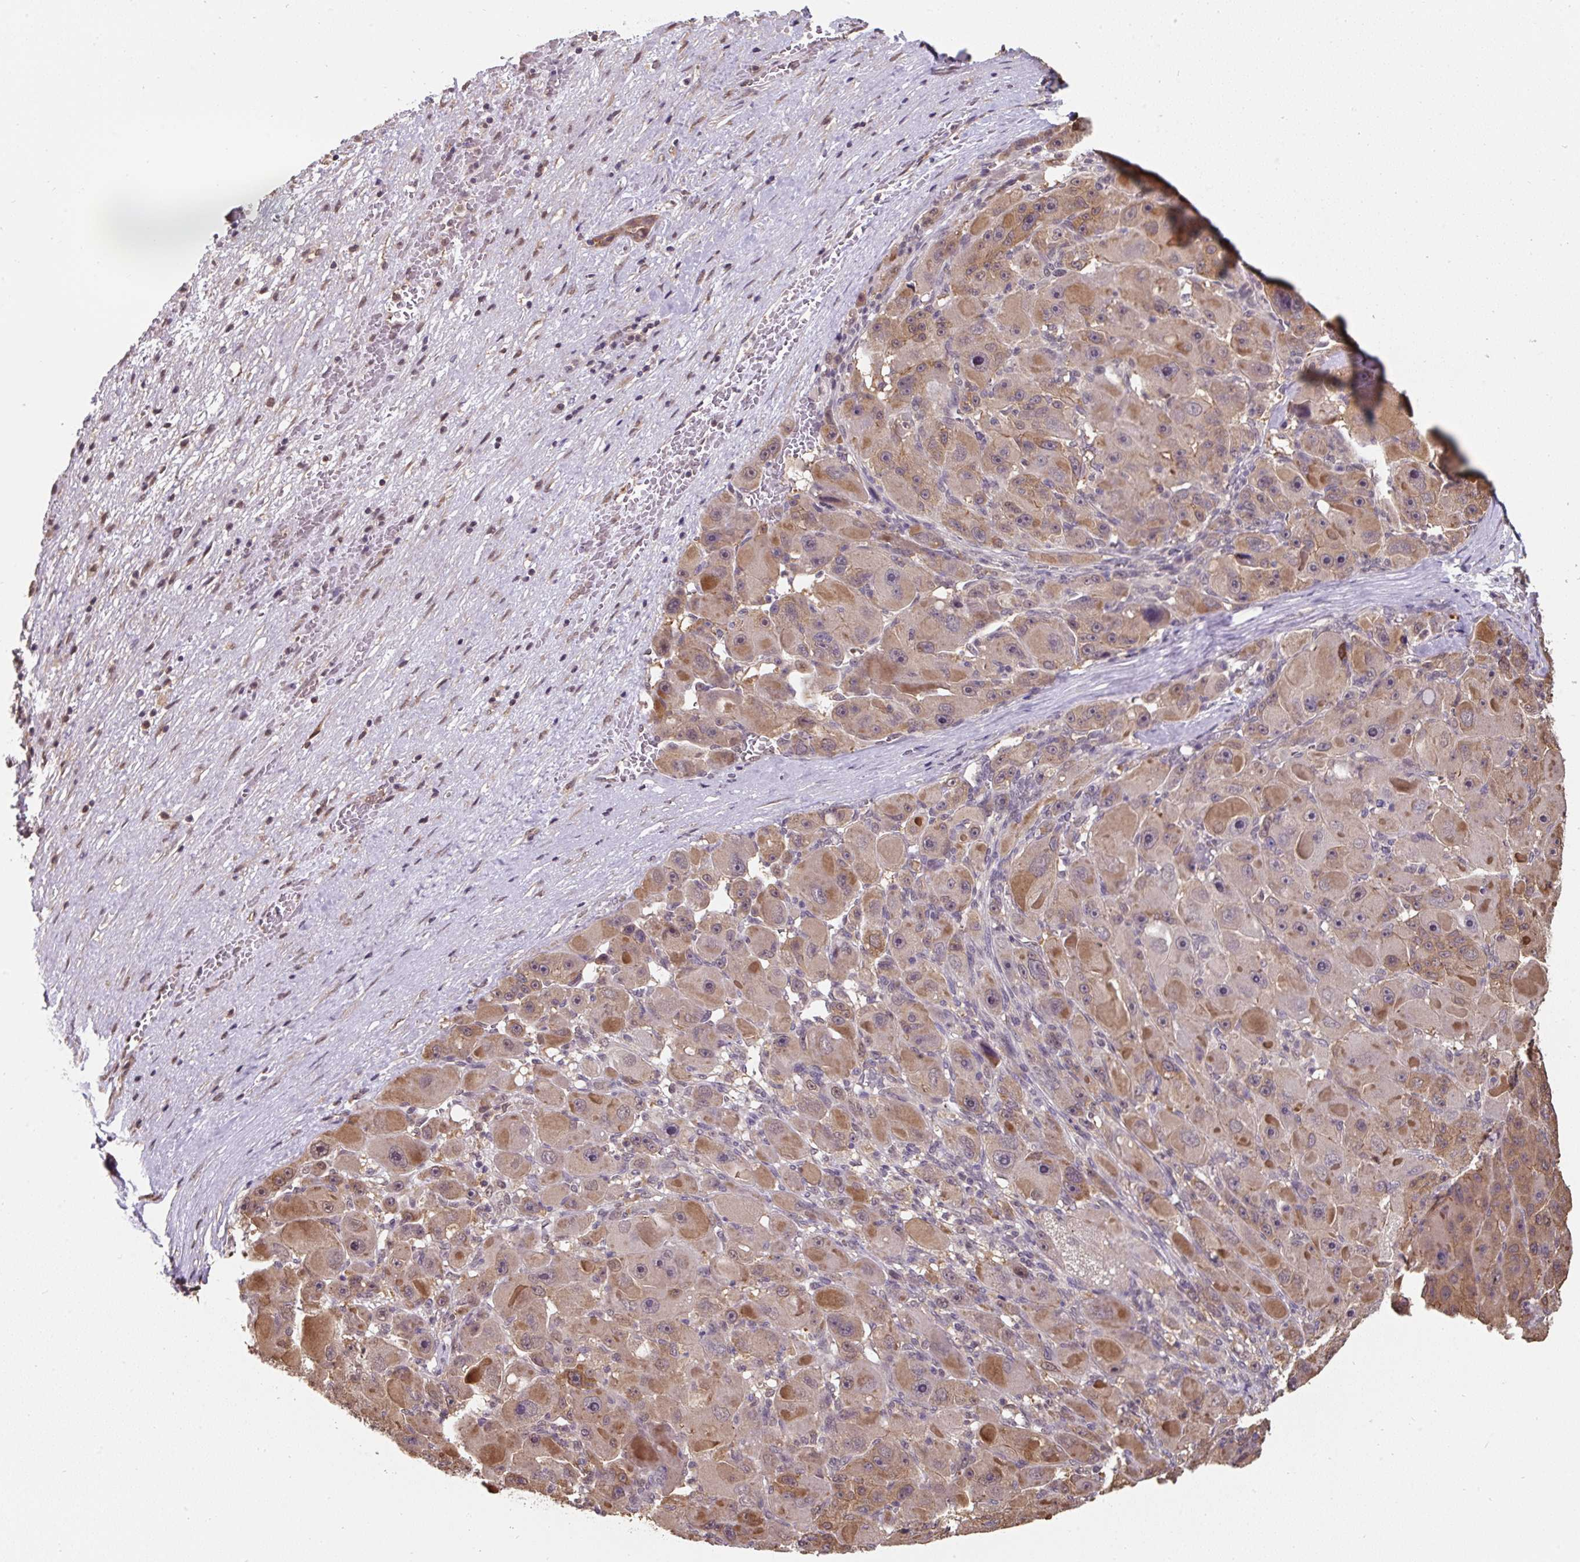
{"staining": {"intensity": "weak", "quantity": ">75%", "location": "cytoplasmic/membranous"}, "tissue": "liver cancer", "cell_type": "Tumor cells", "image_type": "cancer", "snomed": [{"axis": "morphology", "description": "Carcinoma, Hepatocellular, NOS"}, {"axis": "topography", "description": "Liver"}], "caption": "Tumor cells display low levels of weak cytoplasmic/membranous positivity in about >75% of cells in human hepatocellular carcinoma (liver).", "gene": "ST13", "patient": {"sex": "male", "age": 76}}